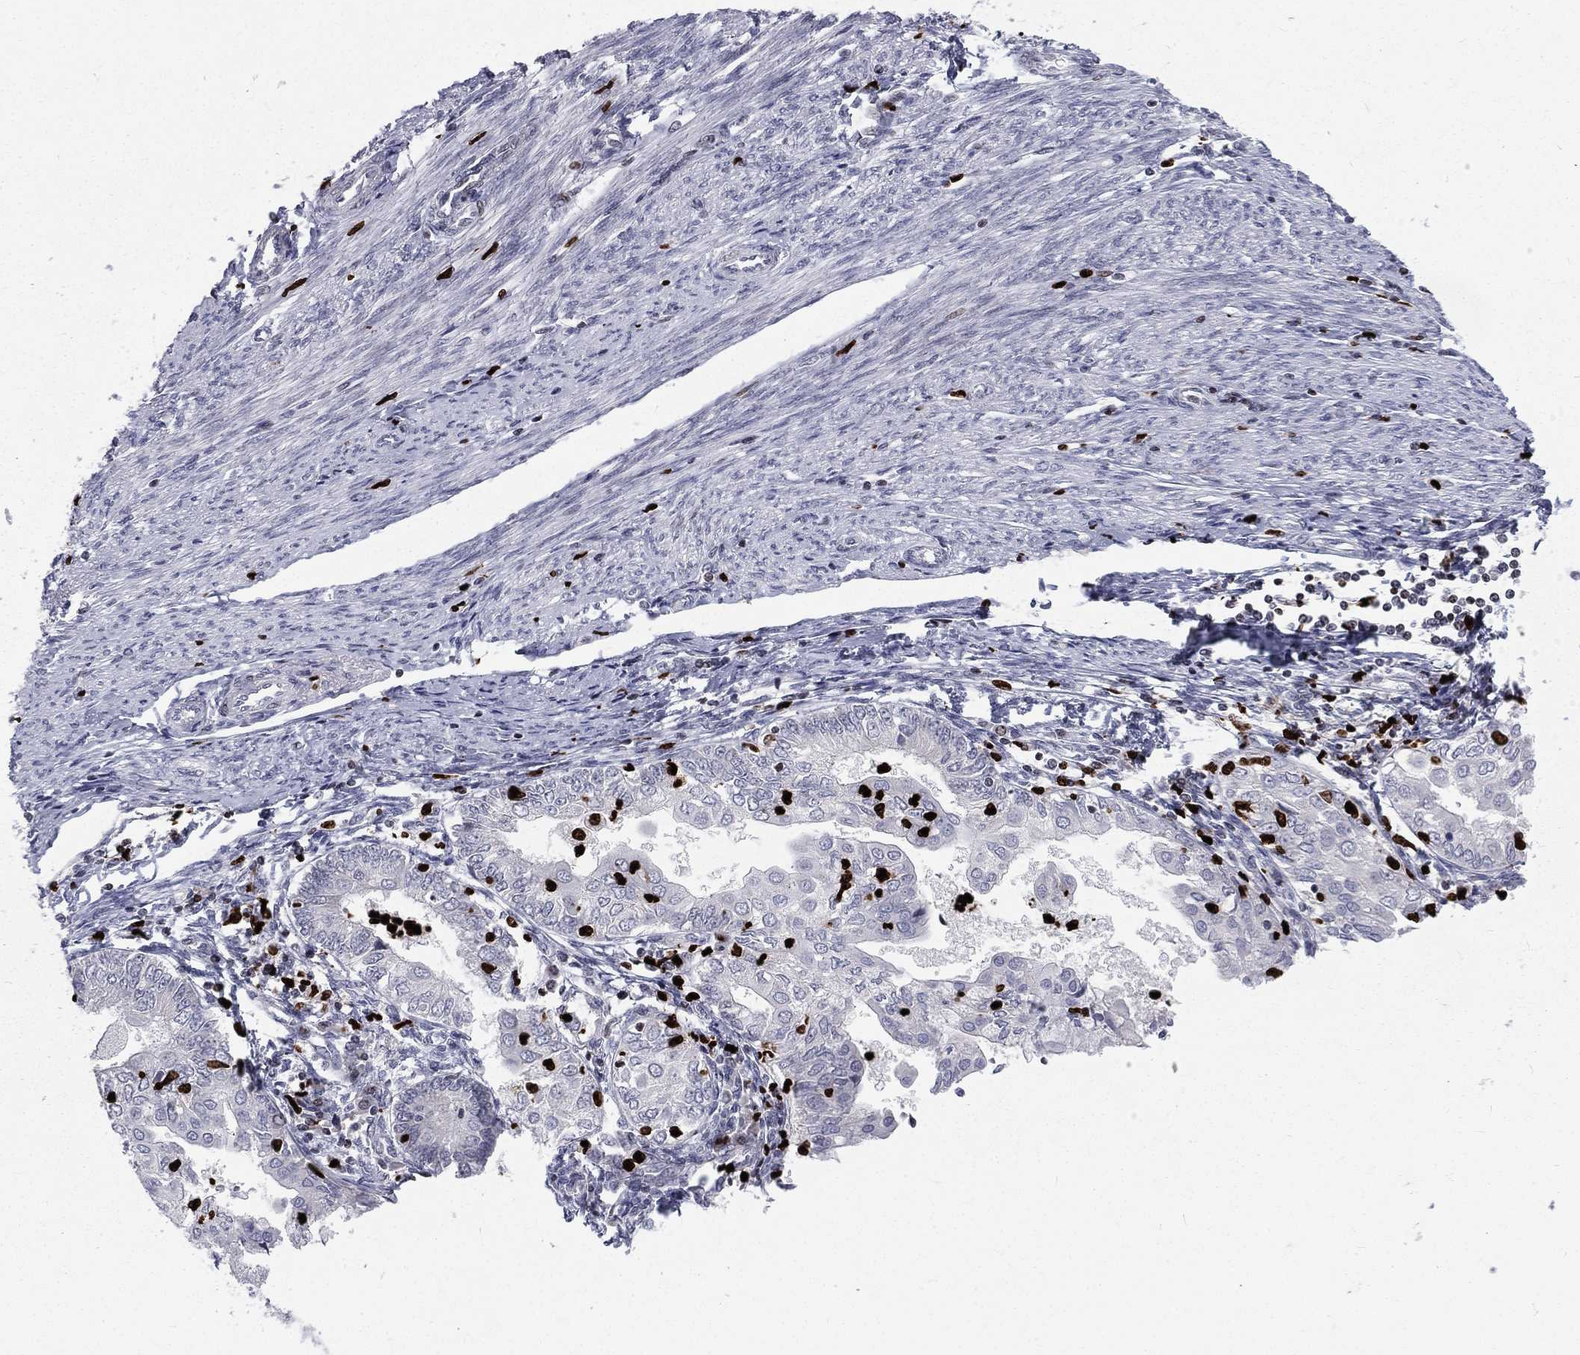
{"staining": {"intensity": "negative", "quantity": "none", "location": "none"}, "tissue": "endometrial cancer", "cell_type": "Tumor cells", "image_type": "cancer", "snomed": [{"axis": "morphology", "description": "Adenocarcinoma, NOS"}, {"axis": "topography", "description": "Endometrium"}], "caption": "This is an immunohistochemistry micrograph of human endometrial cancer. There is no expression in tumor cells.", "gene": "MNDA", "patient": {"sex": "female", "age": 68}}